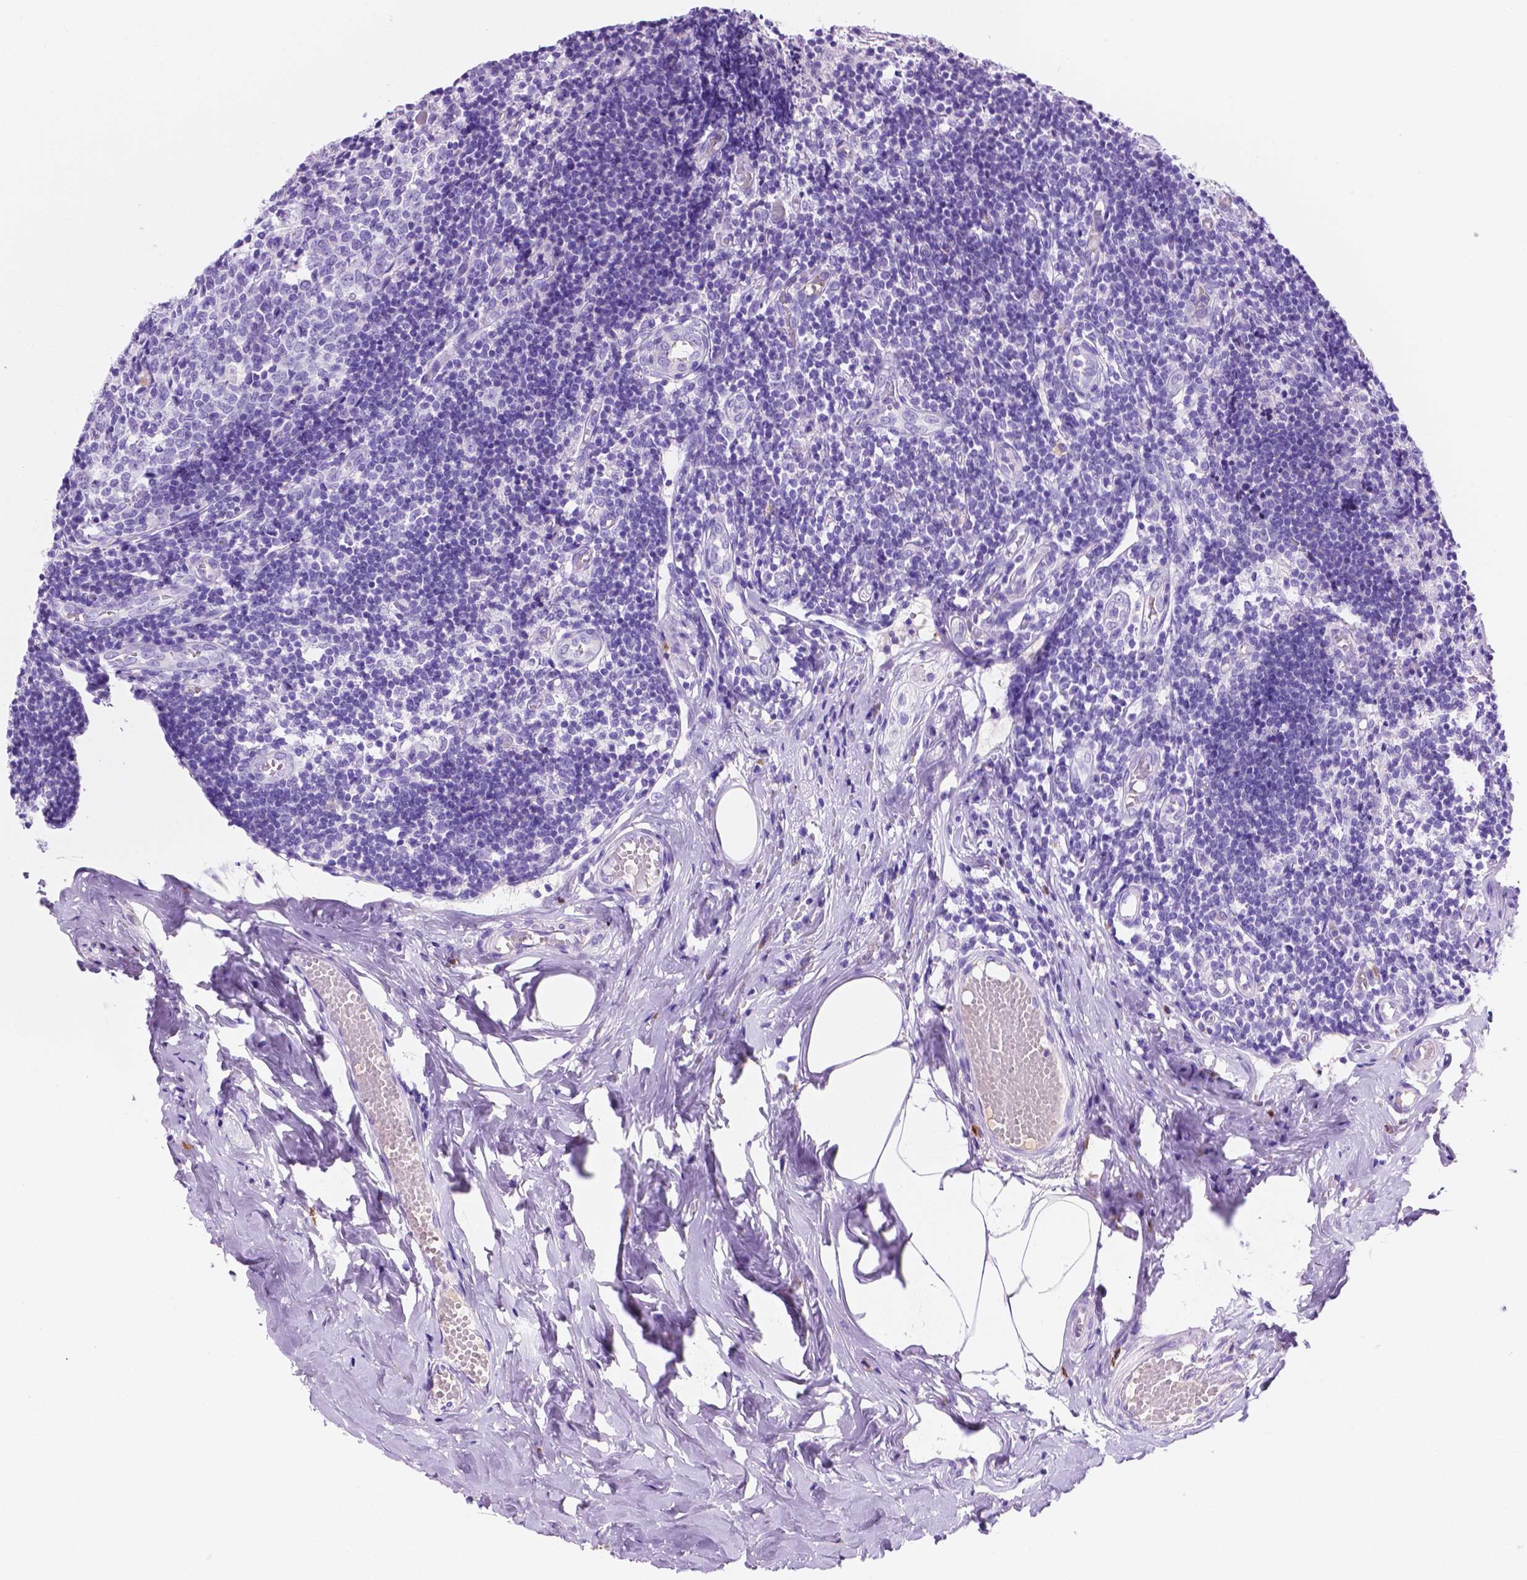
{"staining": {"intensity": "negative", "quantity": "none", "location": "none"}, "tissue": "appendix", "cell_type": "Glandular cells", "image_type": "normal", "snomed": [{"axis": "morphology", "description": "Normal tissue, NOS"}, {"axis": "topography", "description": "Appendix"}], "caption": "Glandular cells show no significant positivity in unremarkable appendix. (DAB (3,3'-diaminobenzidine) immunohistochemistry (IHC) with hematoxylin counter stain).", "gene": "FOXB2", "patient": {"sex": "female", "age": 32}}